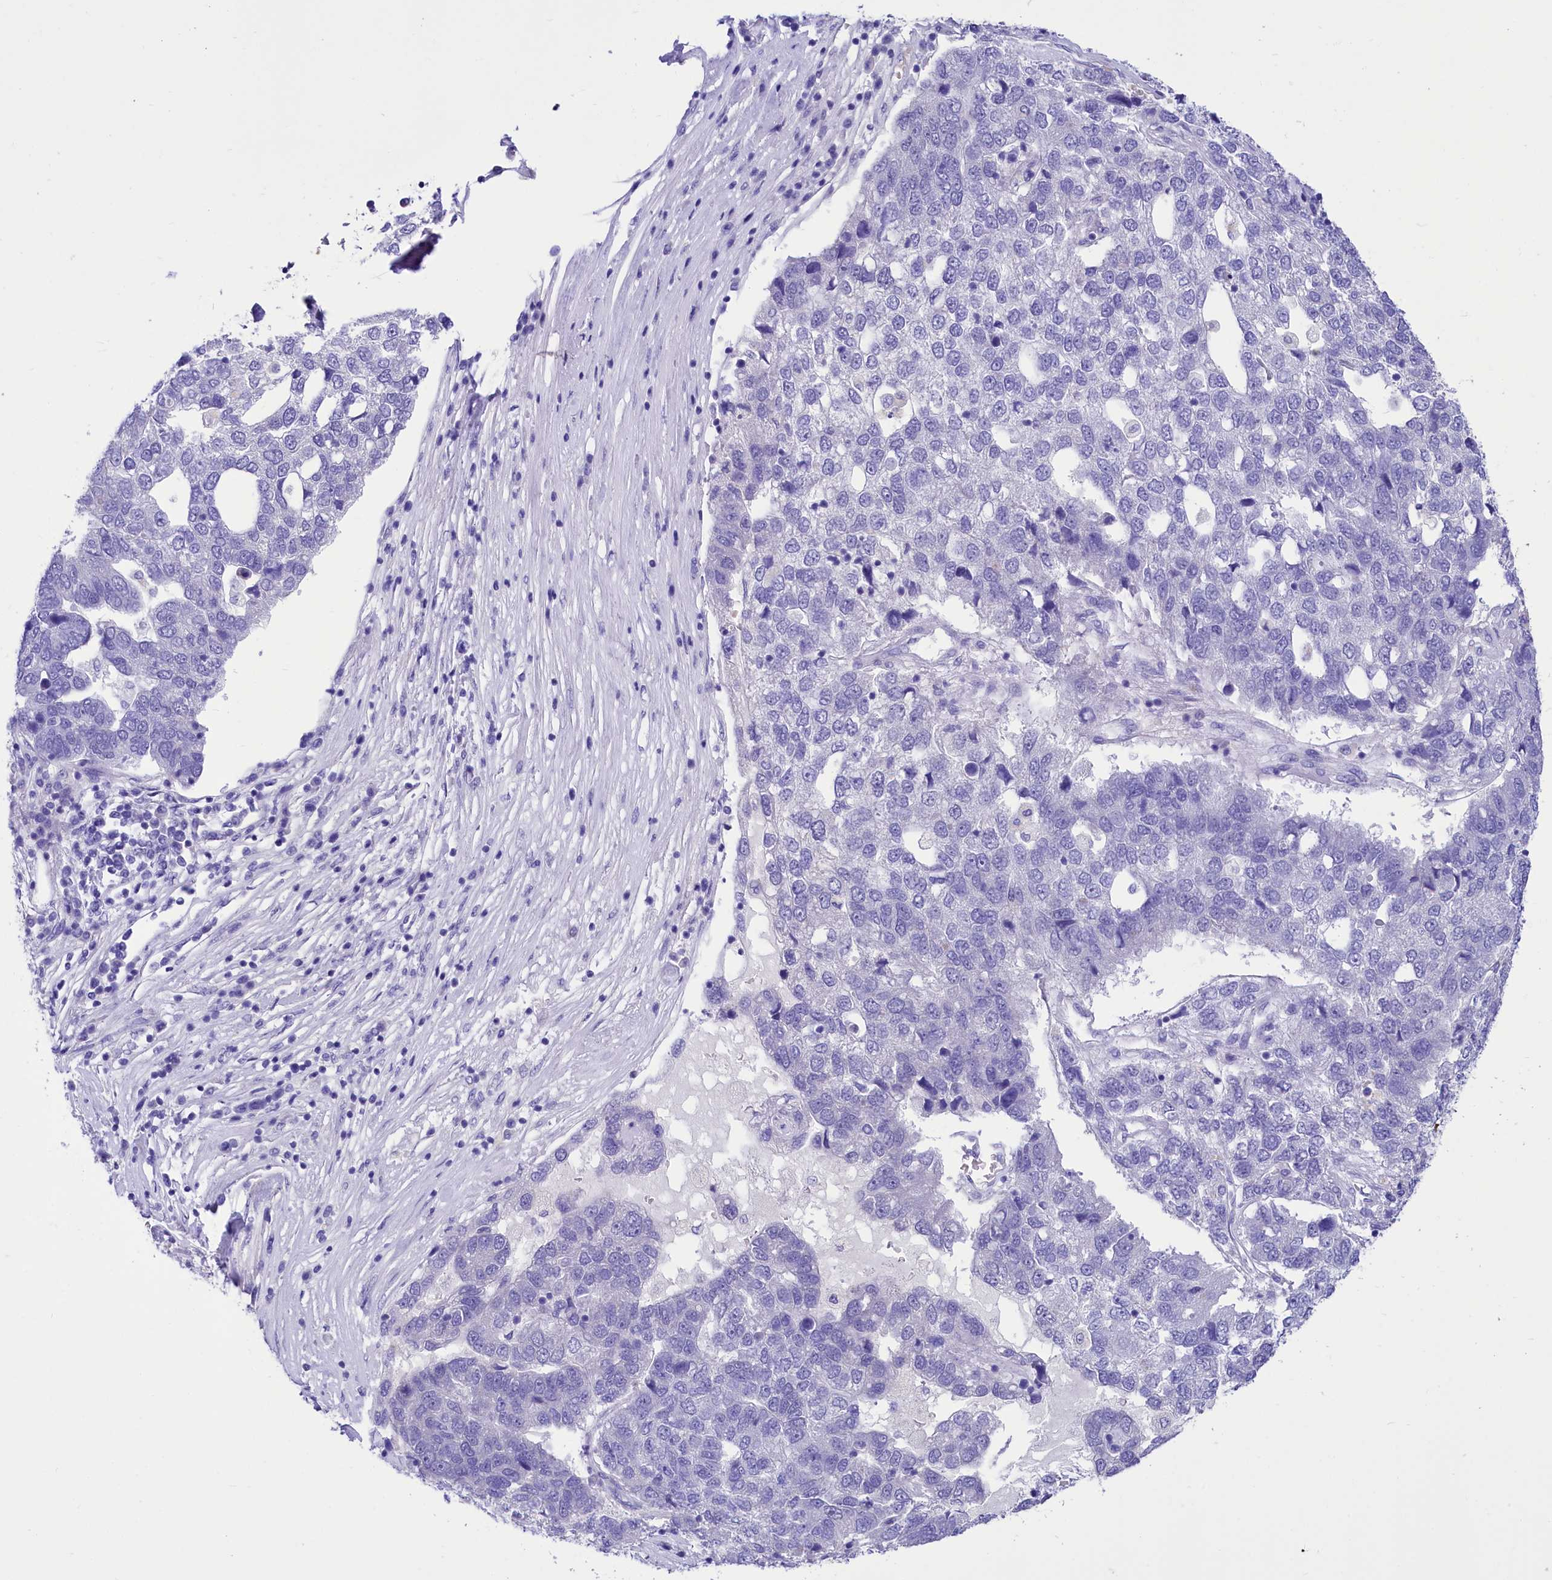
{"staining": {"intensity": "negative", "quantity": "none", "location": "none"}, "tissue": "pancreatic cancer", "cell_type": "Tumor cells", "image_type": "cancer", "snomed": [{"axis": "morphology", "description": "Adenocarcinoma, NOS"}, {"axis": "topography", "description": "Pancreas"}], "caption": "Histopathology image shows no protein expression in tumor cells of pancreatic adenocarcinoma tissue. The staining was performed using DAB (3,3'-diaminobenzidine) to visualize the protein expression in brown, while the nuclei were stained in blue with hematoxylin (Magnification: 20x).", "gene": "TTC36", "patient": {"sex": "female", "age": 61}}